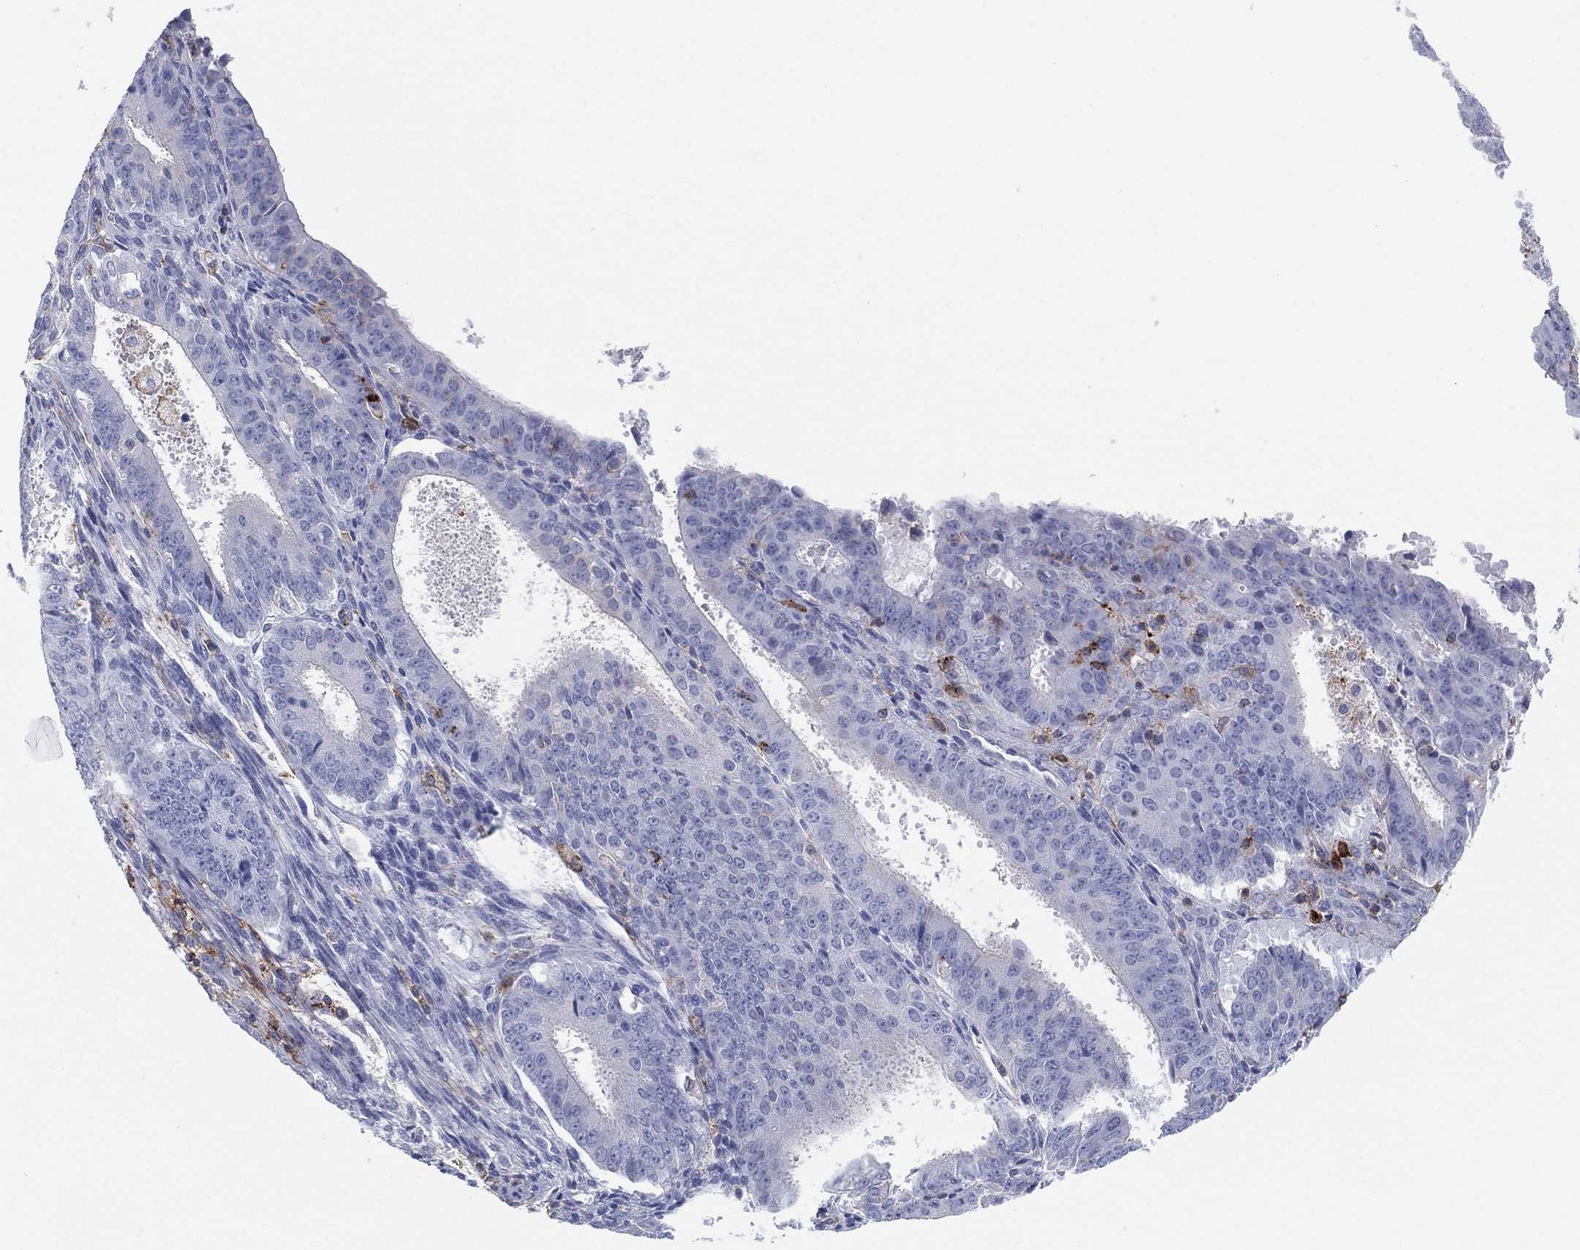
{"staining": {"intensity": "negative", "quantity": "none", "location": "none"}, "tissue": "ovarian cancer", "cell_type": "Tumor cells", "image_type": "cancer", "snomed": [{"axis": "morphology", "description": "Carcinoma, endometroid"}, {"axis": "topography", "description": "Ovary"}], "caption": "Immunohistochemistry (IHC) histopathology image of ovarian endometroid carcinoma stained for a protein (brown), which shows no expression in tumor cells.", "gene": "SELPLG", "patient": {"sex": "female", "age": 42}}